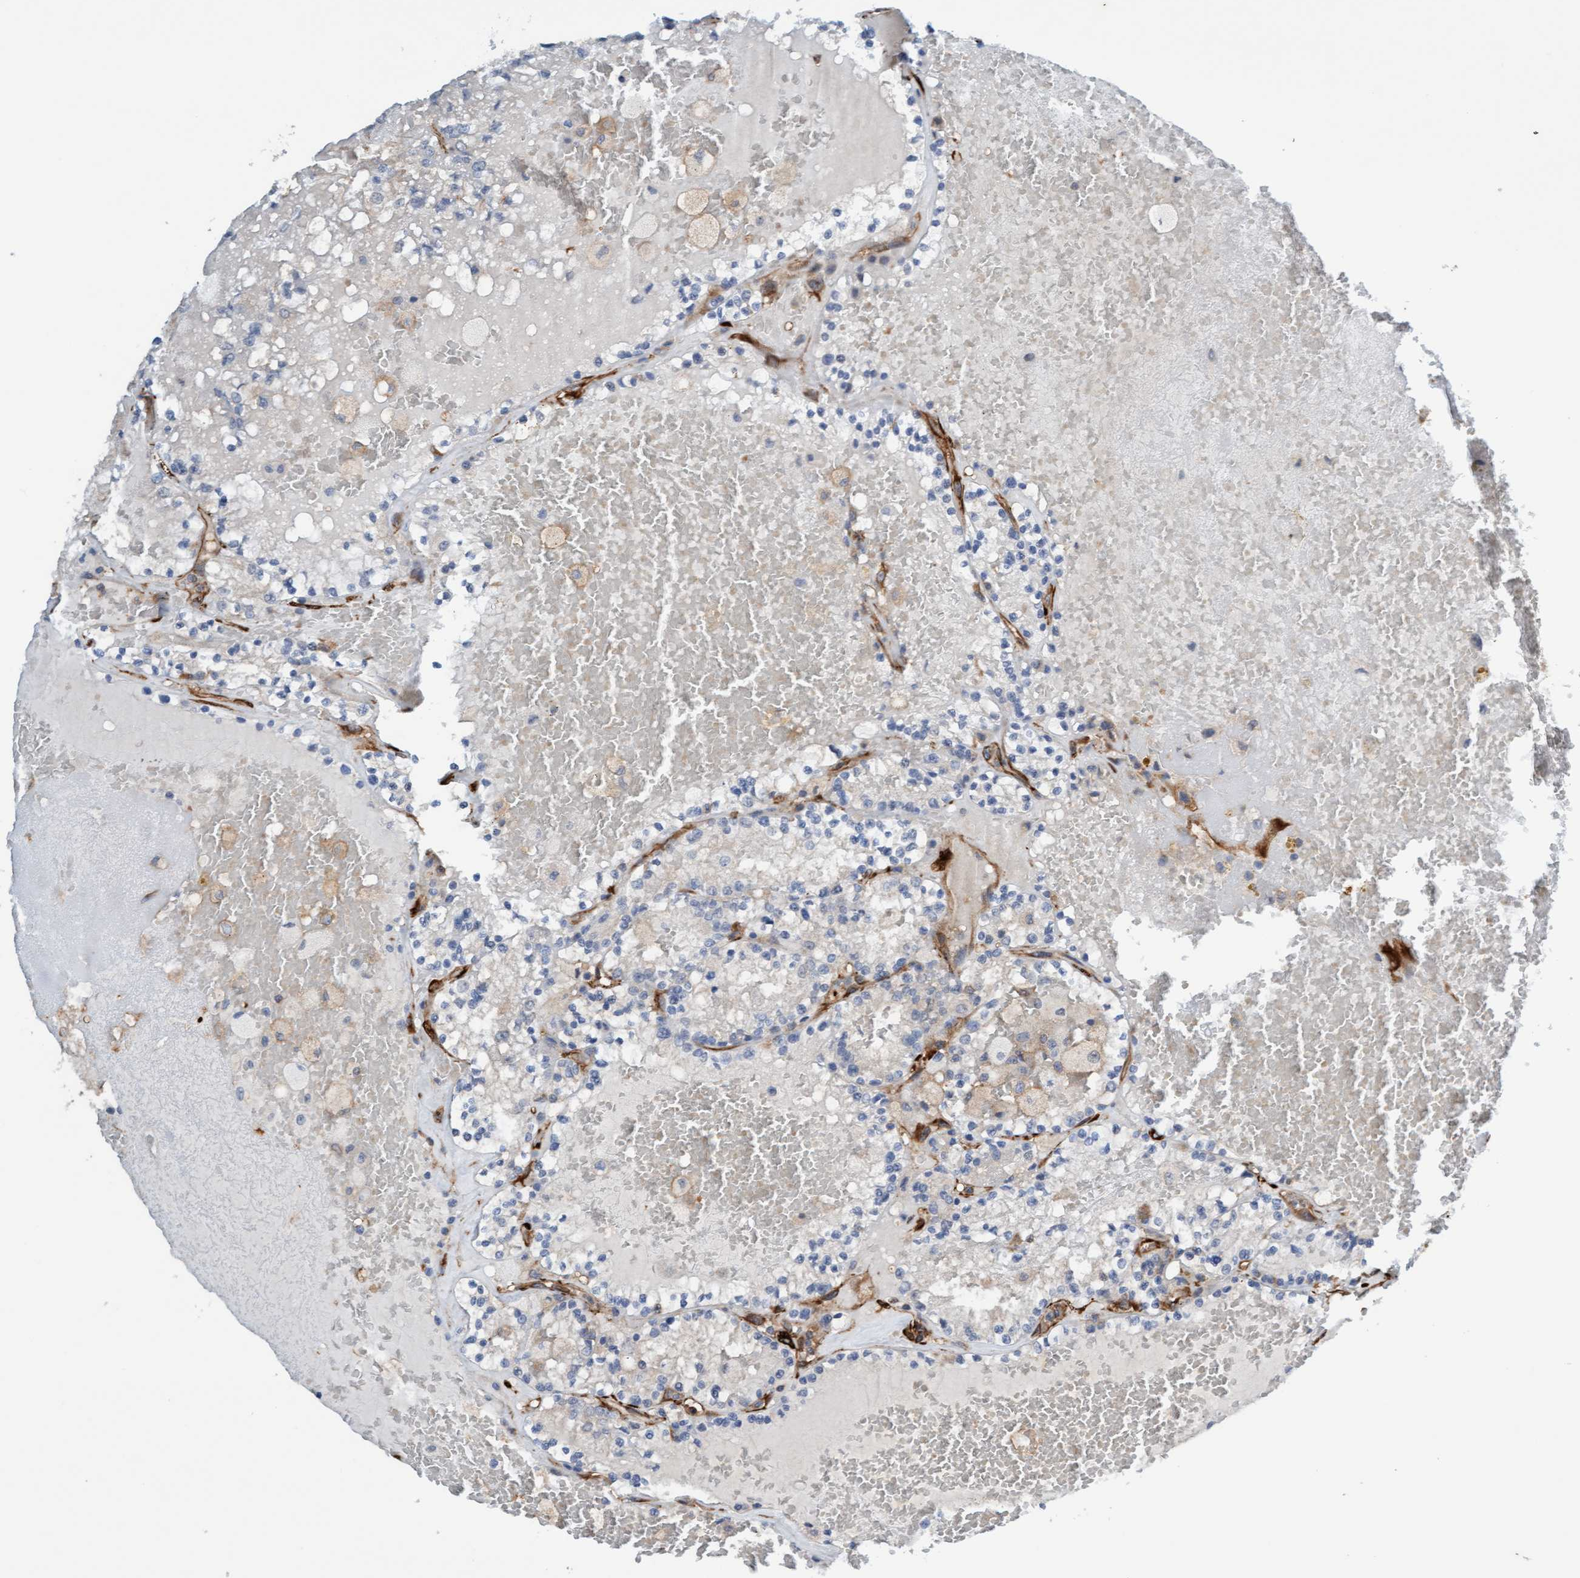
{"staining": {"intensity": "negative", "quantity": "none", "location": "none"}, "tissue": "renal cancer", "cell_type": "Tumor cells", "image_type": "cancer", "snomed": [{"axis": "morphology", "description": "Adenocarcinoma, NOS"}, {"axis": "topography", "description": "Kidney"}], "caption": "Immunohistochemical staining of human renal adenocarcinoma displays no significant expression in tumor cells. The staining is performed using DAB (3,3'-diaminobenzidine) brown chromogen with nuclei counter-stained in using hematoxylin.", "gene": "FMNL3", "patient": {"sex": "female", "age": 56}}